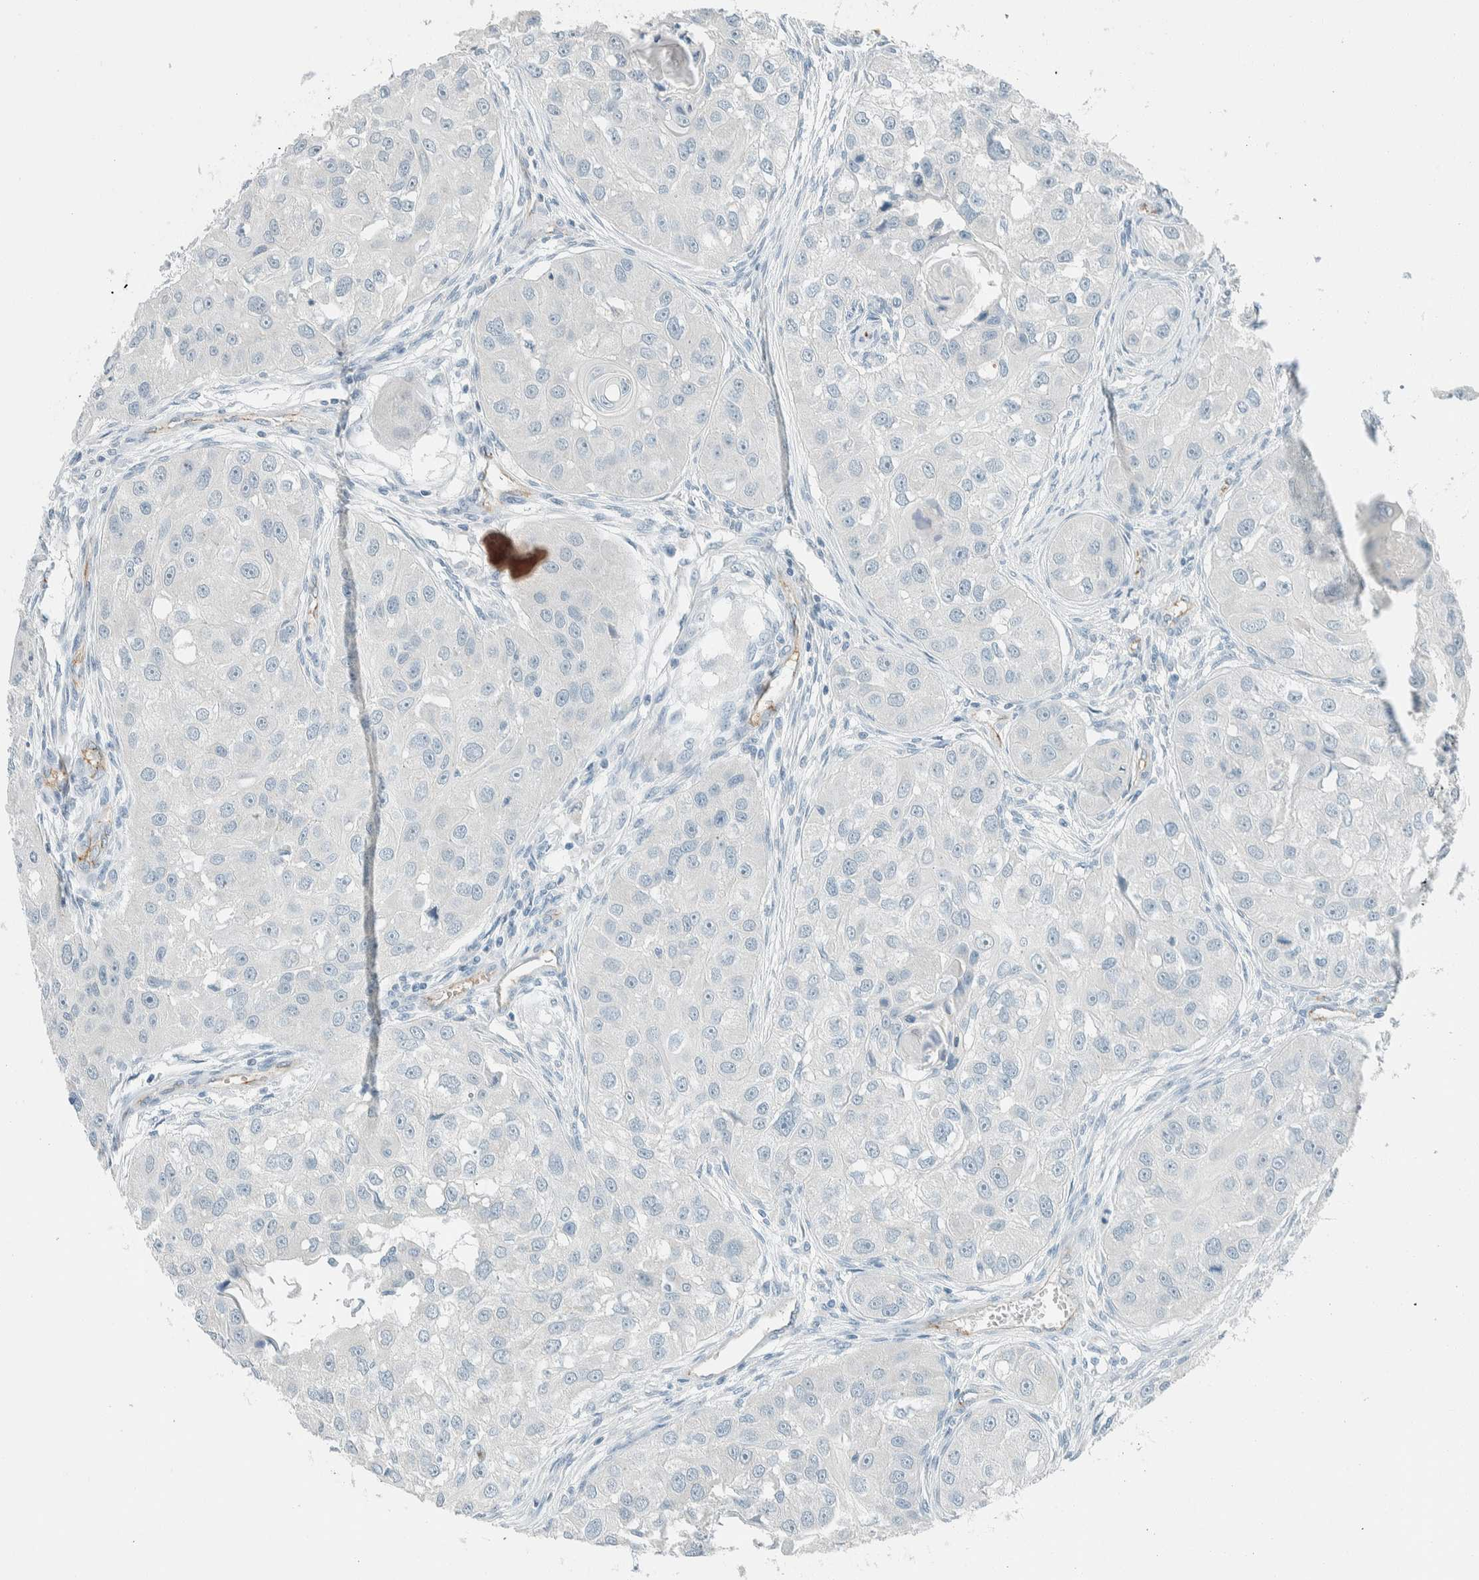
{"staining": {"intensity": "negative", "quantity": "none", "location": "none"}, "tissue": "head and neck cancer", "cell_type": "Tumor cells", "image_type": "cancer", "snomed": [{"axis": "morphology", "description": "Normal tissue, NOS"}, {"axis": "morphology", "description": "Squamous cell carcinoma, NOS"}, {"axis": "topography", "description": "Skeletal muscle"}, {"axis": "topography", "description": "Head-Neck"}], "caption": "This is an immunohistochemistry micrograph of human squamous cell carcinoma (head and neck). There is no expression in tumor cells.", "gene": "SLFN12", "patient": {"sex": "male", "age": 51}}